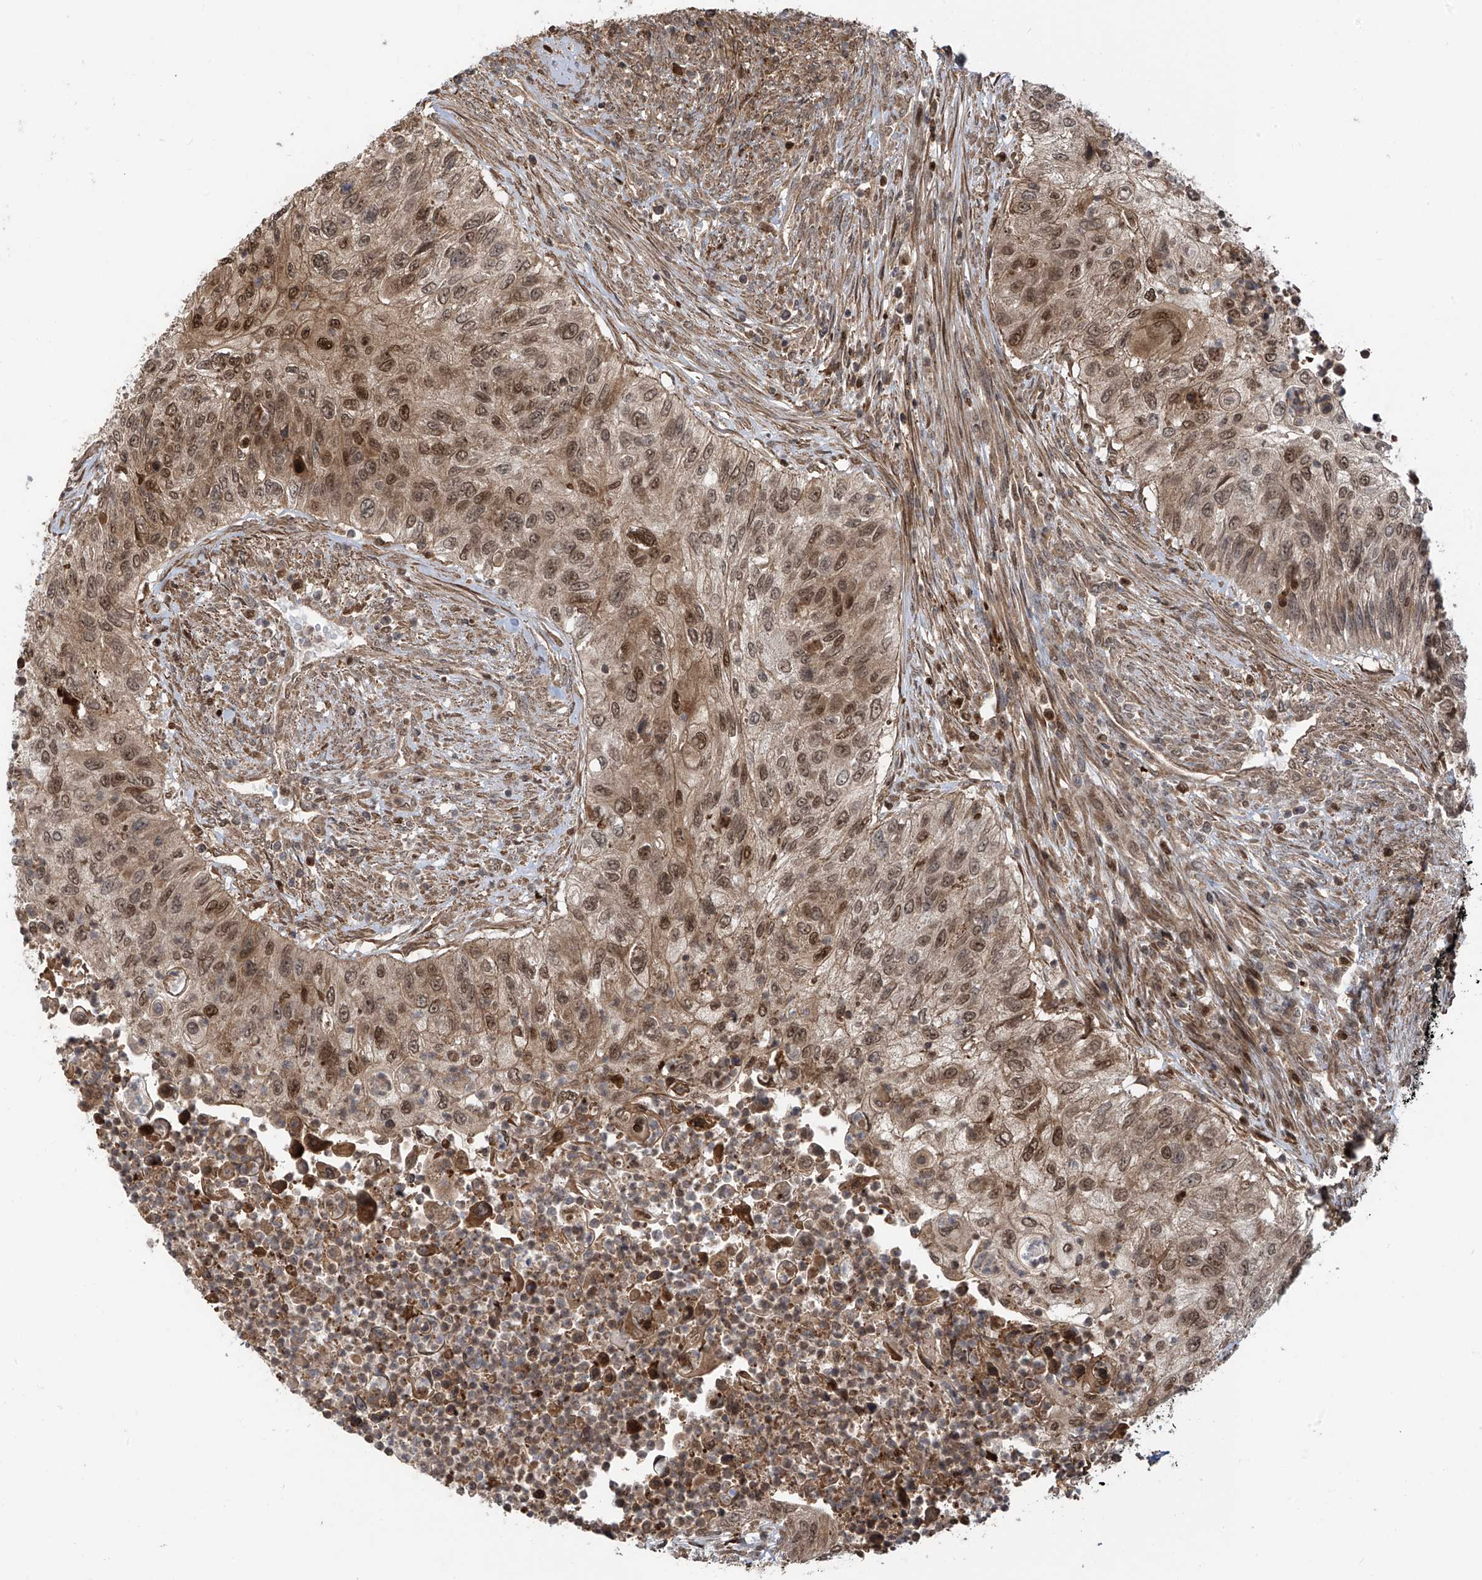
{"staining": {"intensity": "moderate", "quantity": ">75%", "location": "cytoplasmic/membranous,nuclear"}, "tissue": "urothelial cancer", "cell_type": "Tumor cells", "image_type": "cancer", "snomed": [{"axis": "morphology", "description": "Urothelial carcinoma, High grade"}, {"axis": "topography", "description": "Urinary bladder"}], "caption": "Immunohistochemistry image of neoplastic tissue: human urothelial carcinoma (high-grade) stained using immunohistochemistry (IHC) shows medium levels of moderate protein expression localized specifically in the cytoplasmic/membranous and nuclear of tumor cells, appearing as a cytoplasmic/membranous and nuclear brown color.", "gene": "ATAD2B", "patient": {"sex": "female", "age": 60}}